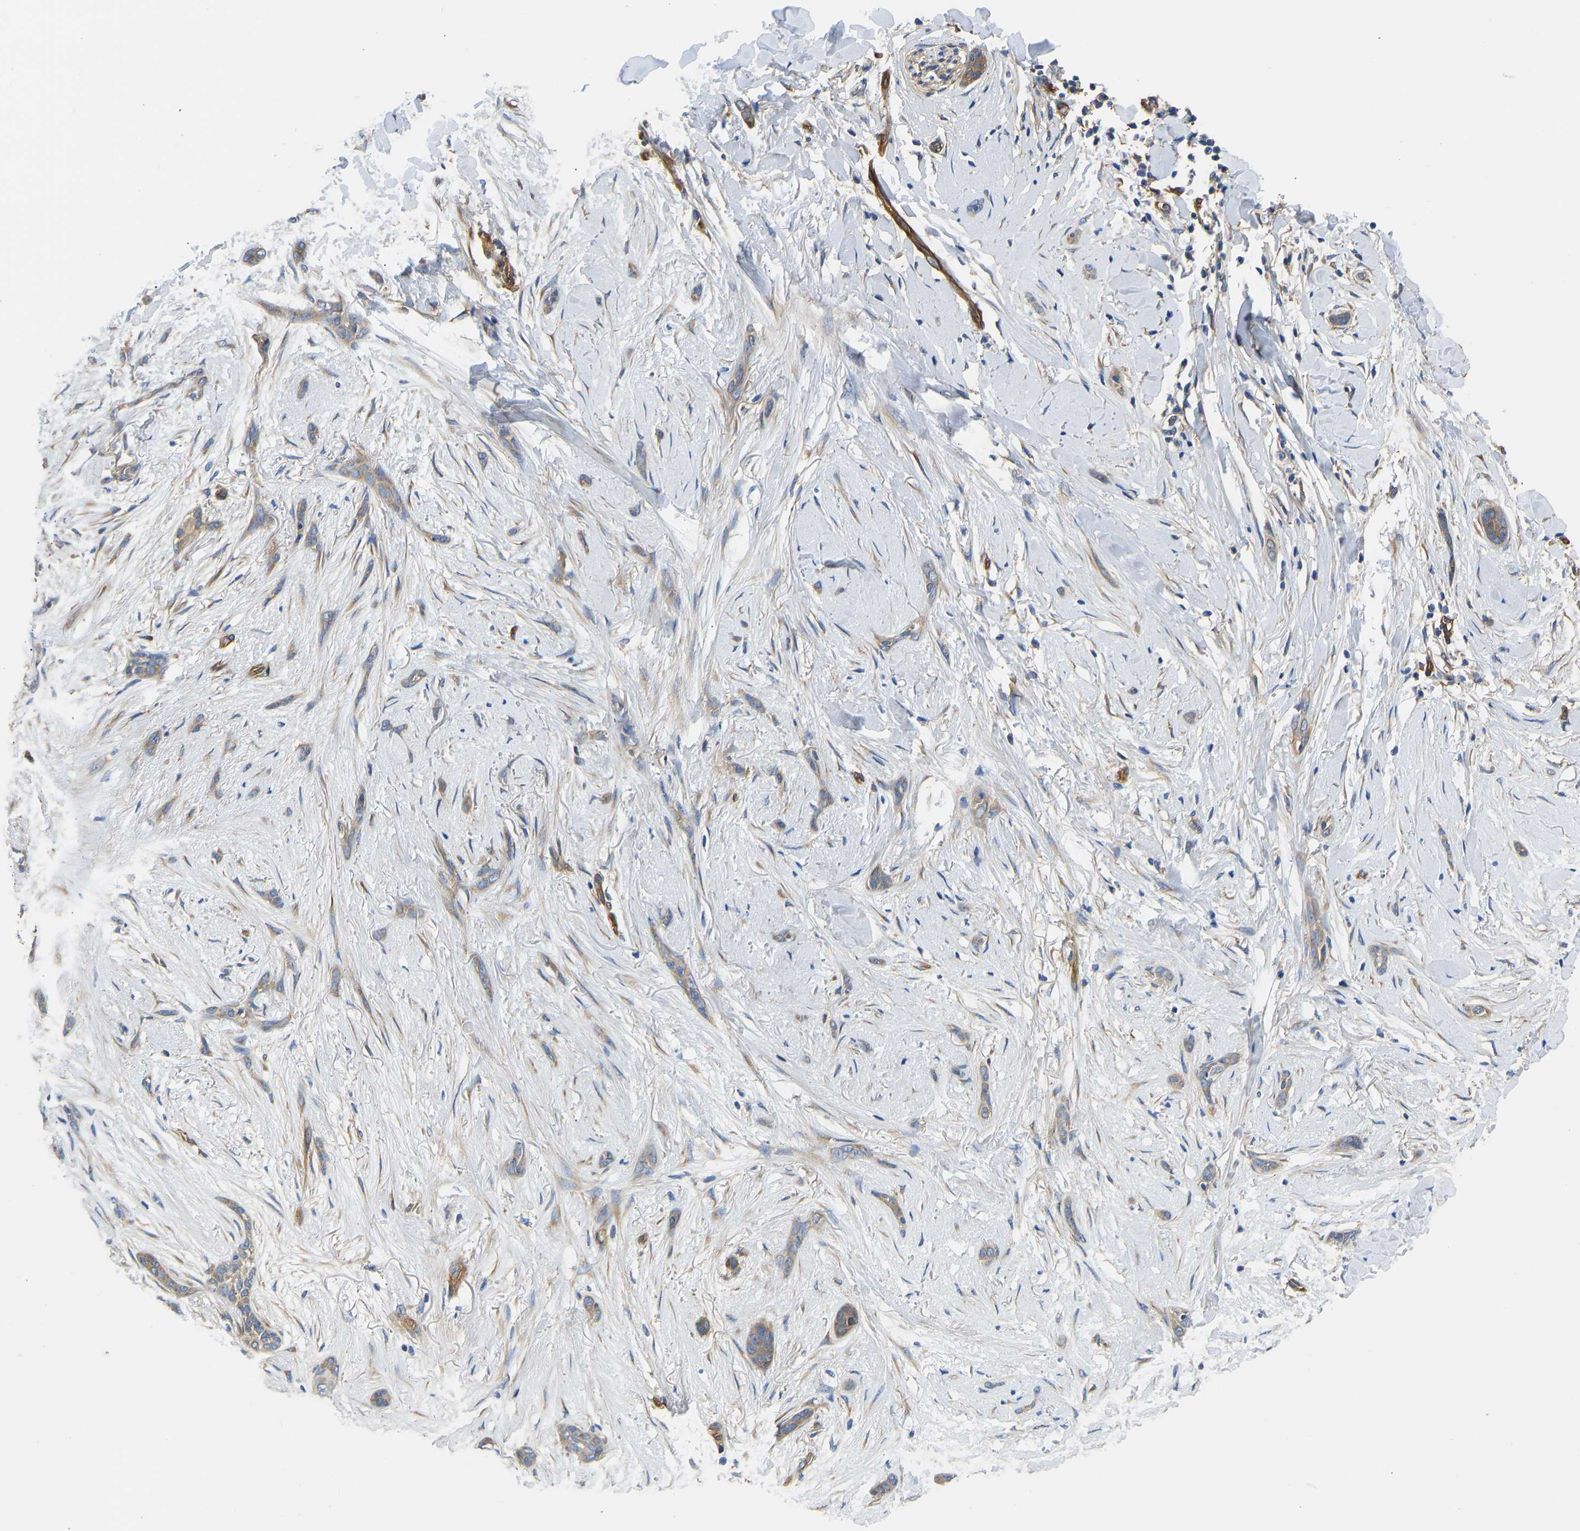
{"staining": {"intensity": "moderate", "quantity": ">75%", "location": "cytoplasmic/membranous"}, "tissue": "skin cancer", "cell_type": "Tumor cells", "image_type": "cancer", "snomed": [{"axis": "morphology", "description": "Basal cell carcinoma"}, {"axis": "morphology", "description": "Adnexal tumor, benign"}, {"axis": "topography", "description": "Skin"}], "caption": "A histopathology image of human basal cell carcinoma (skin) stained for a protein shows moderate cytoplasmic/membranous brown staining in tumor cells.", "gene": "MYO1C", "patient": {"sex": "female", "age": 42}}